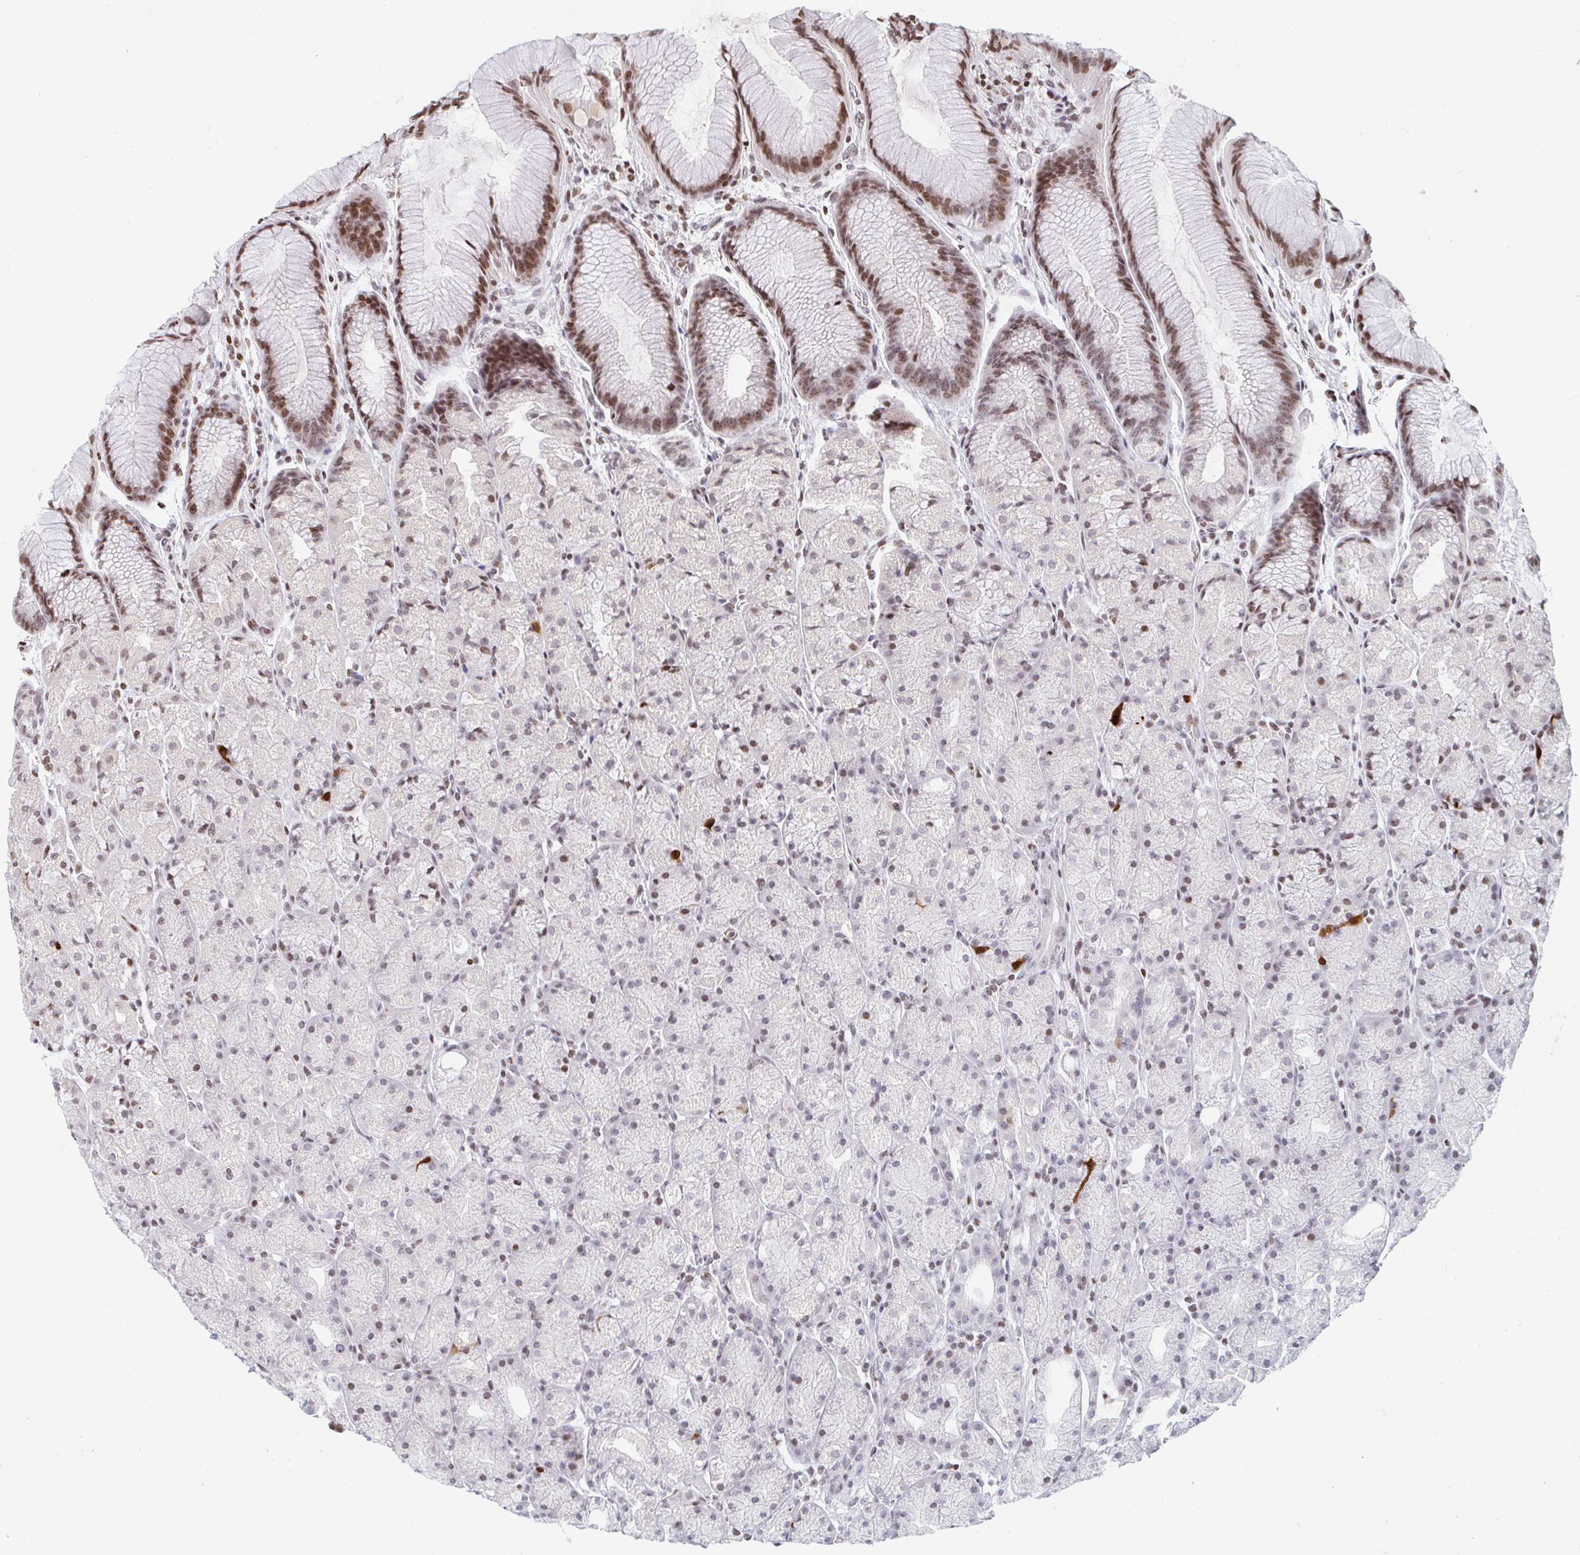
{"staining": {"intensity": "moderate", "quantity": "25%-75%", "location": "nuclear"}, "tissue": "stomach", "cell_type": "Glandular cells", "image_type": "normal", "snomed": [{"axis": "morphology", "description": "Normal tissue, NOS"}, {"axis": "topography", "description": "Stomach, upper"}, {"axis": "topography", "description": "Stomach"}], "caption": "IHC of unremarkable stomach displays medium levels of moderate nuclear positivity in about 25%-75% of glandular cells.", "gene": "HOXC10", "patient": {"sex": "male", "age": 48}}